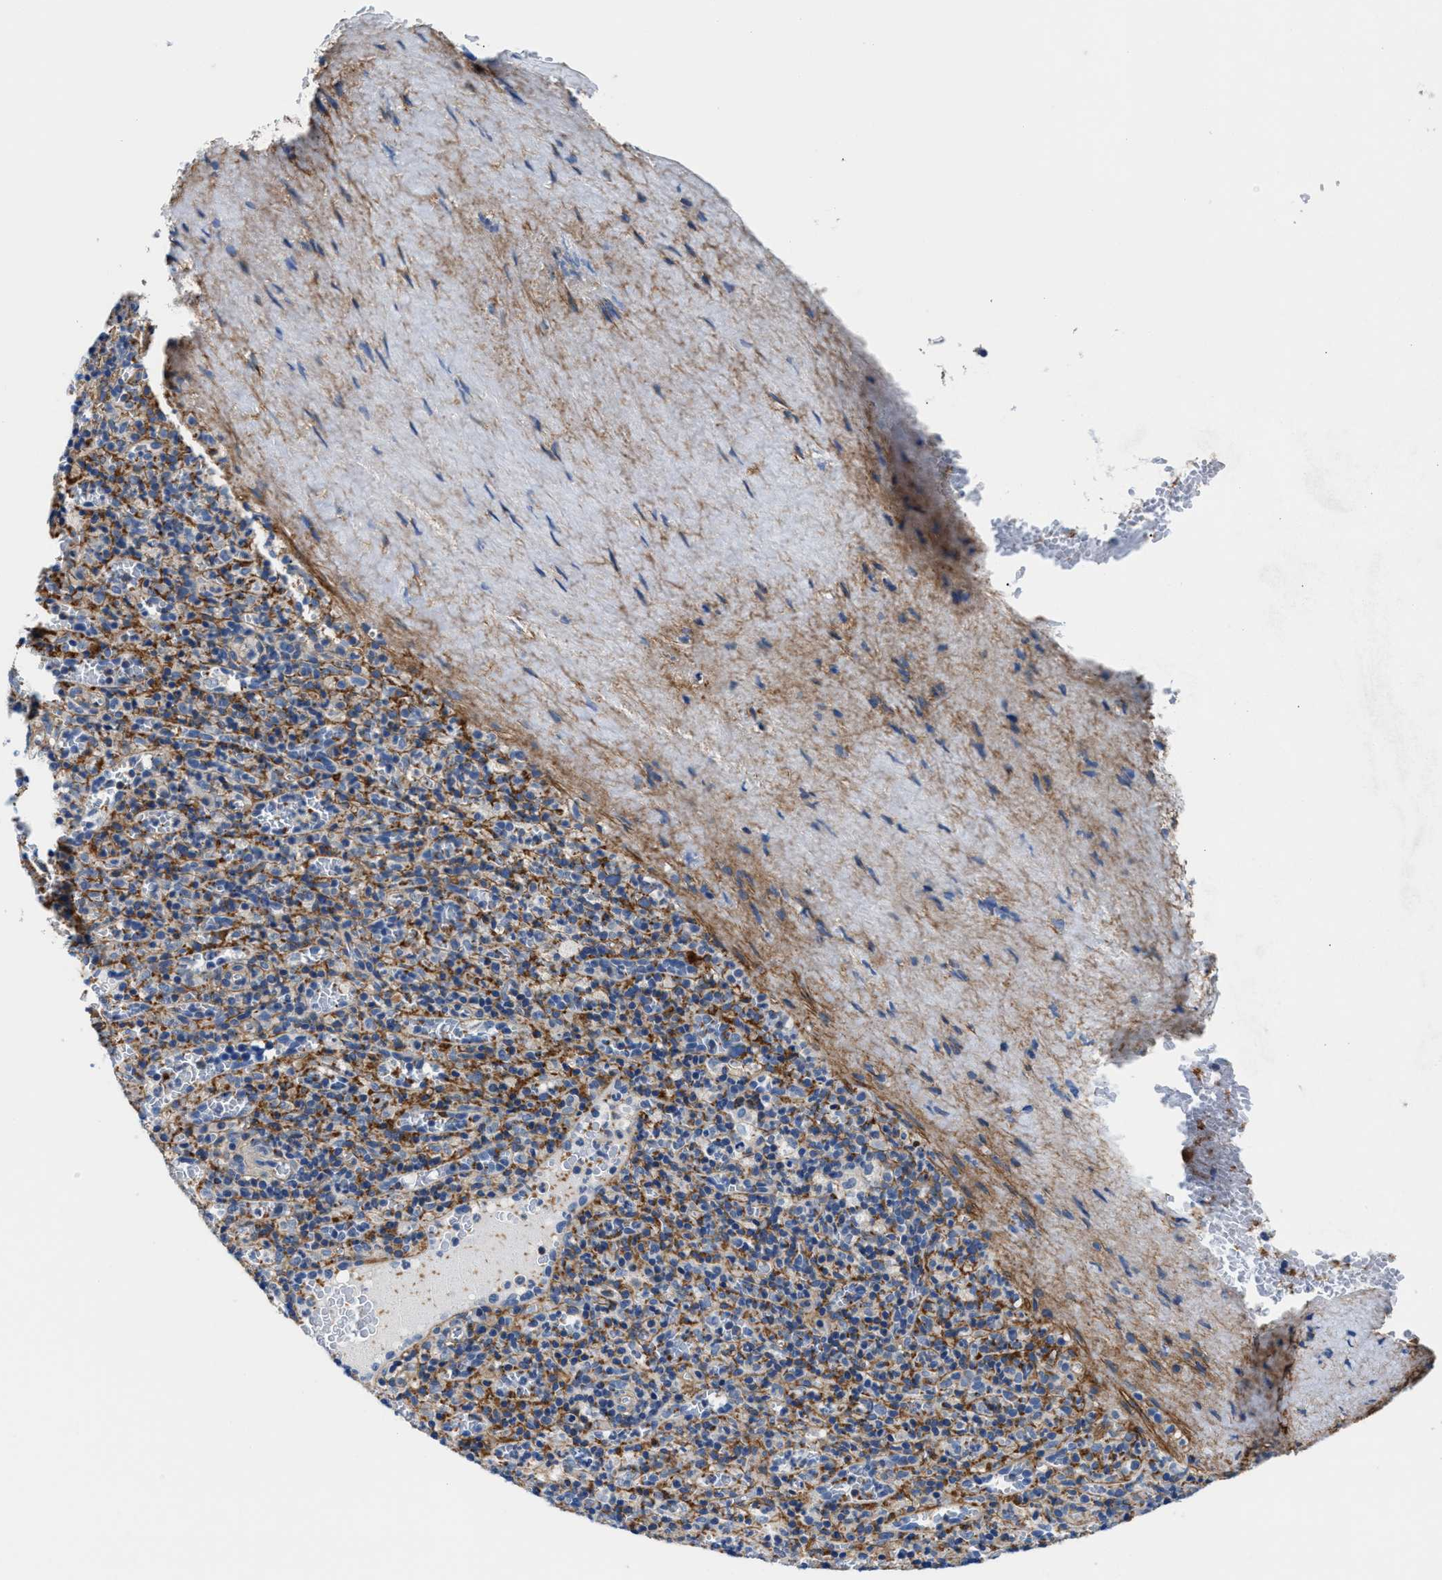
{"staining": {"intensity": "weak", "quantity": "25%-75%", "location": "cytoplasmic/membranous"}, "tissue": "spleen", "cell_type": "Cells in red pulp", "image_type": "normal", "snomed": [{"axis": "morphology", "description": "Normal tissue, NOS"}, {"axis": "topography", "description": "Spleen"}], "caption": "About 25%-75% of cells in red pulp in normal spleen reveal weak cytoplasmic/membranous protein positivity as visualized by brown immunohistochemical staining.", "gene": "PARG", "patient": {"sex": "female", "age": 74}}